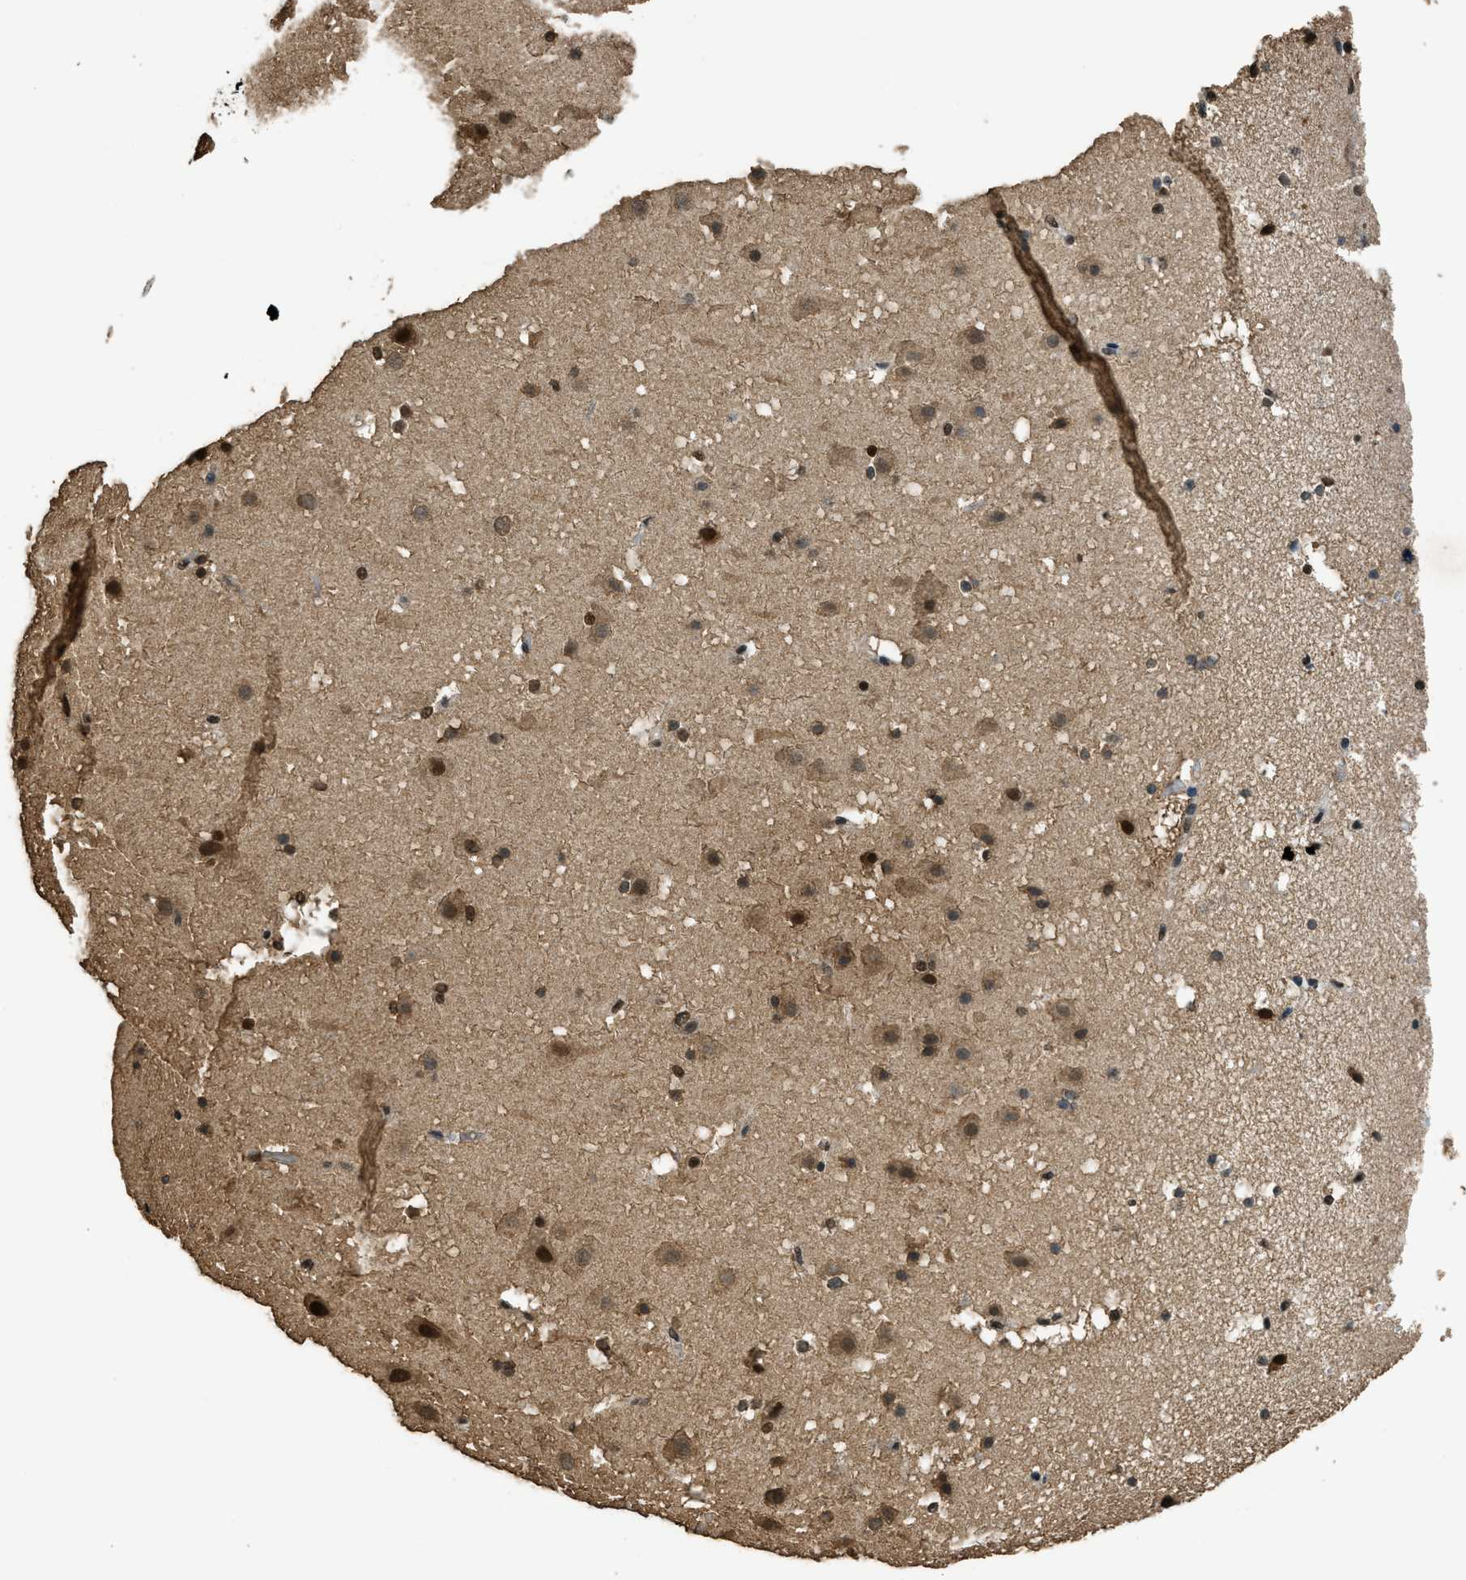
{"staining": {"intensity": "strong", "quantity": ">75%", "location": "nuclear"}, "tissue": "cerebral cortex", "cell_type": "Endothelial cells", "image_type": "normal", "snomed": [{"axis": "morphology", "description": "Normal tissue, NOS"}, {"axis": "topography", "description": "Cerebral cortex"}], "caption": "A high amount of strong nuclear expression is present in about >75% of endothelial cells in unremarkable cerebral cortex.", "gene": "MYB", "patient": {"sex": "male", "age": 45}}